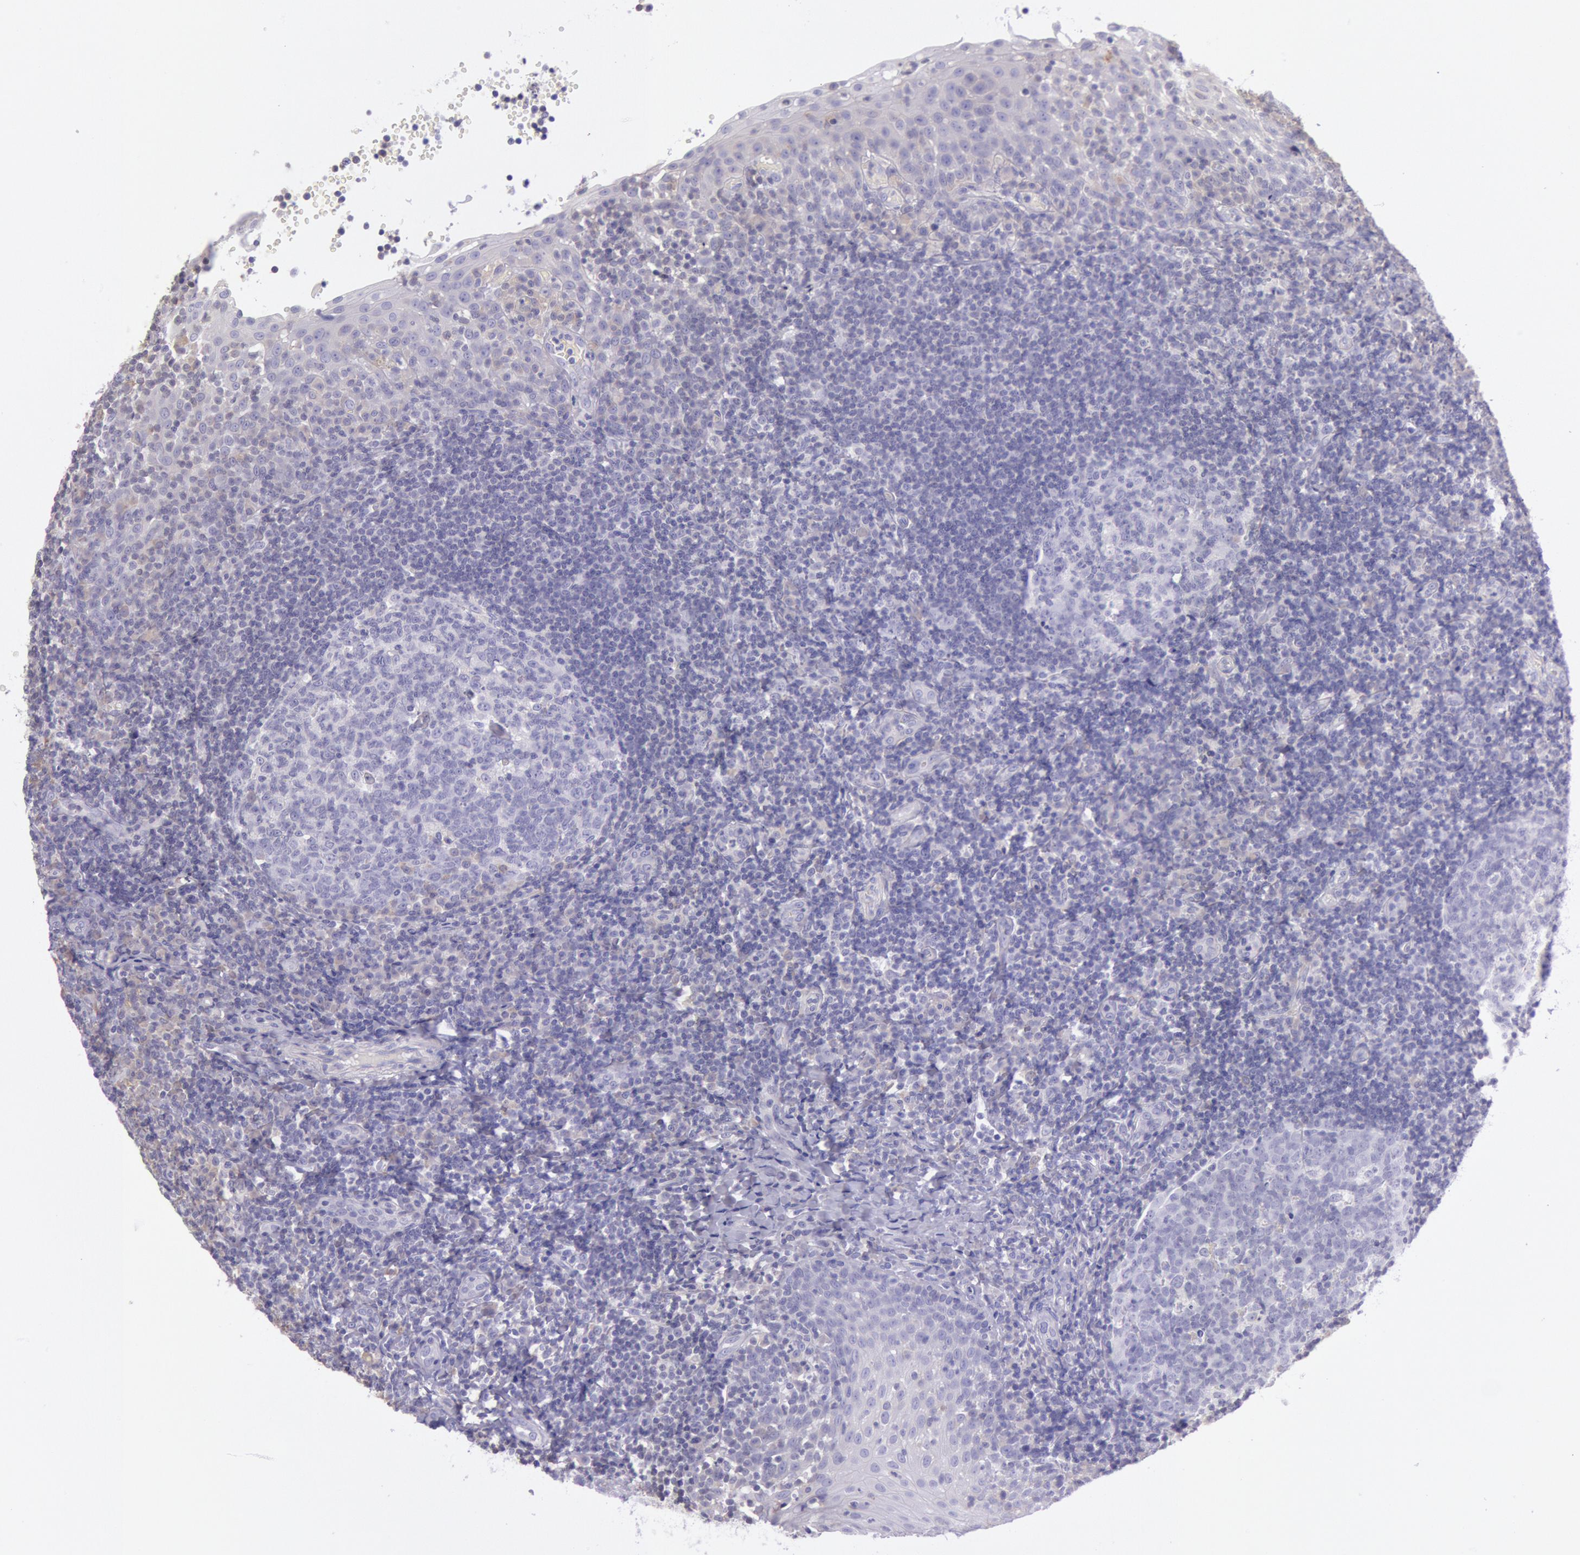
{"staining": {"intensity": "negative", "quantity": "none", "location": "none"}, "tissue": "tonsil", "cell_type": "Germinal center cells", "image_type": "normal", "snomed": [{"axis": "morphology", "description": "Normal tissue, NOS"}, {"axis": "topography", "description": "Tonsil"}], "caption": "IHC of benign human tonsil demonstrates no staining in germinal center cells. (DAB immunohistochemistry (IHC), high magnification).", "gene": "MYH1", "patient": {"sex": "female", "age": 40}}